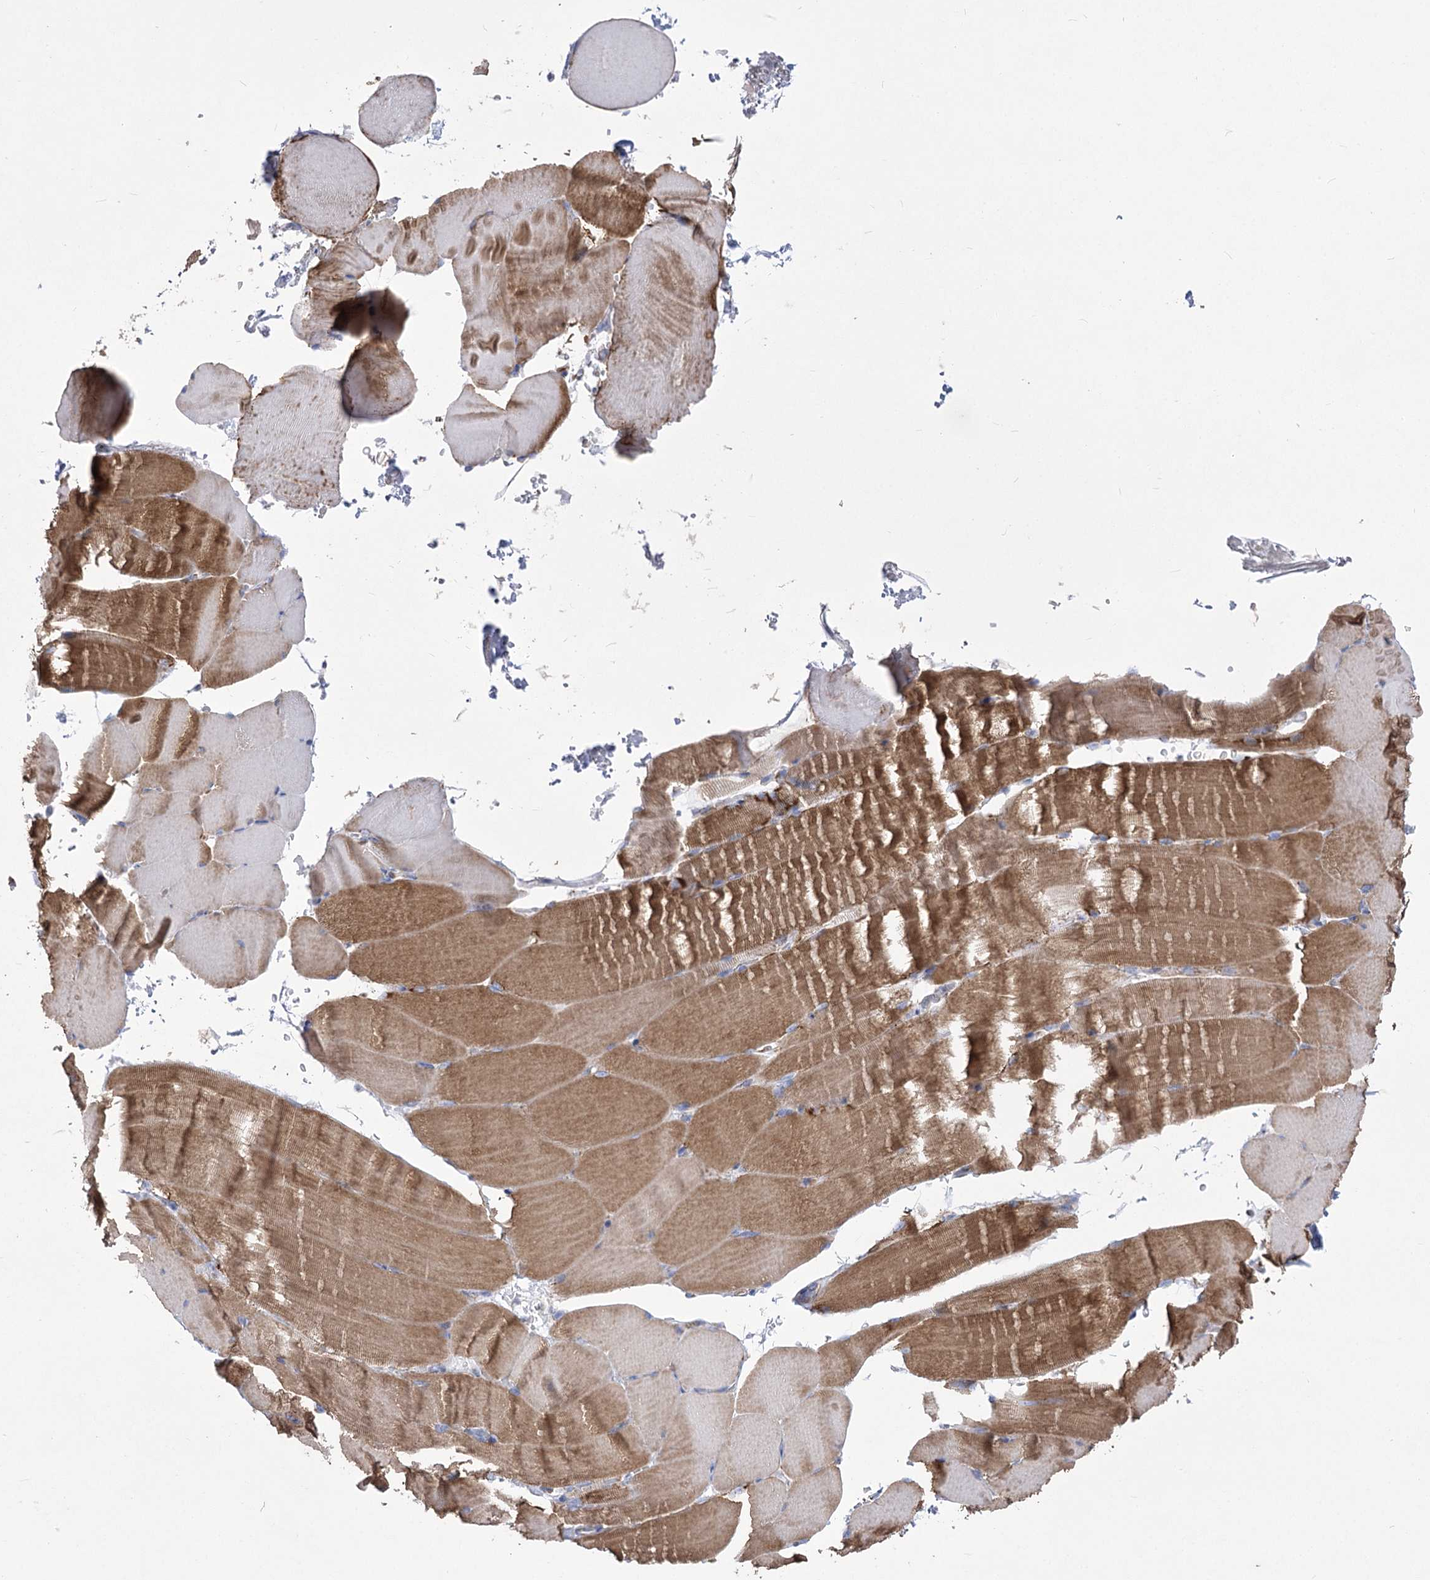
{"staining": {"intensity": "moderate", "quantity": "25%-75%", "location": "cytoplasmic/membranous"}, "tissue": "skeletal muscle", "cell_type": "Myocytes", "image_type": "normal", "snomed": [{"axis": "morphology", "description": "Normal tissue, NOS"}, {"axis": "topography", "description": "Skeletal muscle"}, {"axis": "topography", "description": "Parathyroid gland"}], "caption": "The histopathology image shows immunohistochemical staining of unremarkable skeletal muscle. There is moderate cytoplasmic/membranous staining is seen in about 25%-75% of myocytes. The staining was performed using DAB (3,3'-diaminobenzidine), with brown indicating positive protein expression. Nuclei are stained blue with hematoxylin.", "gene": "PDHB", "patient": {"sex": "female", "age": 37}}